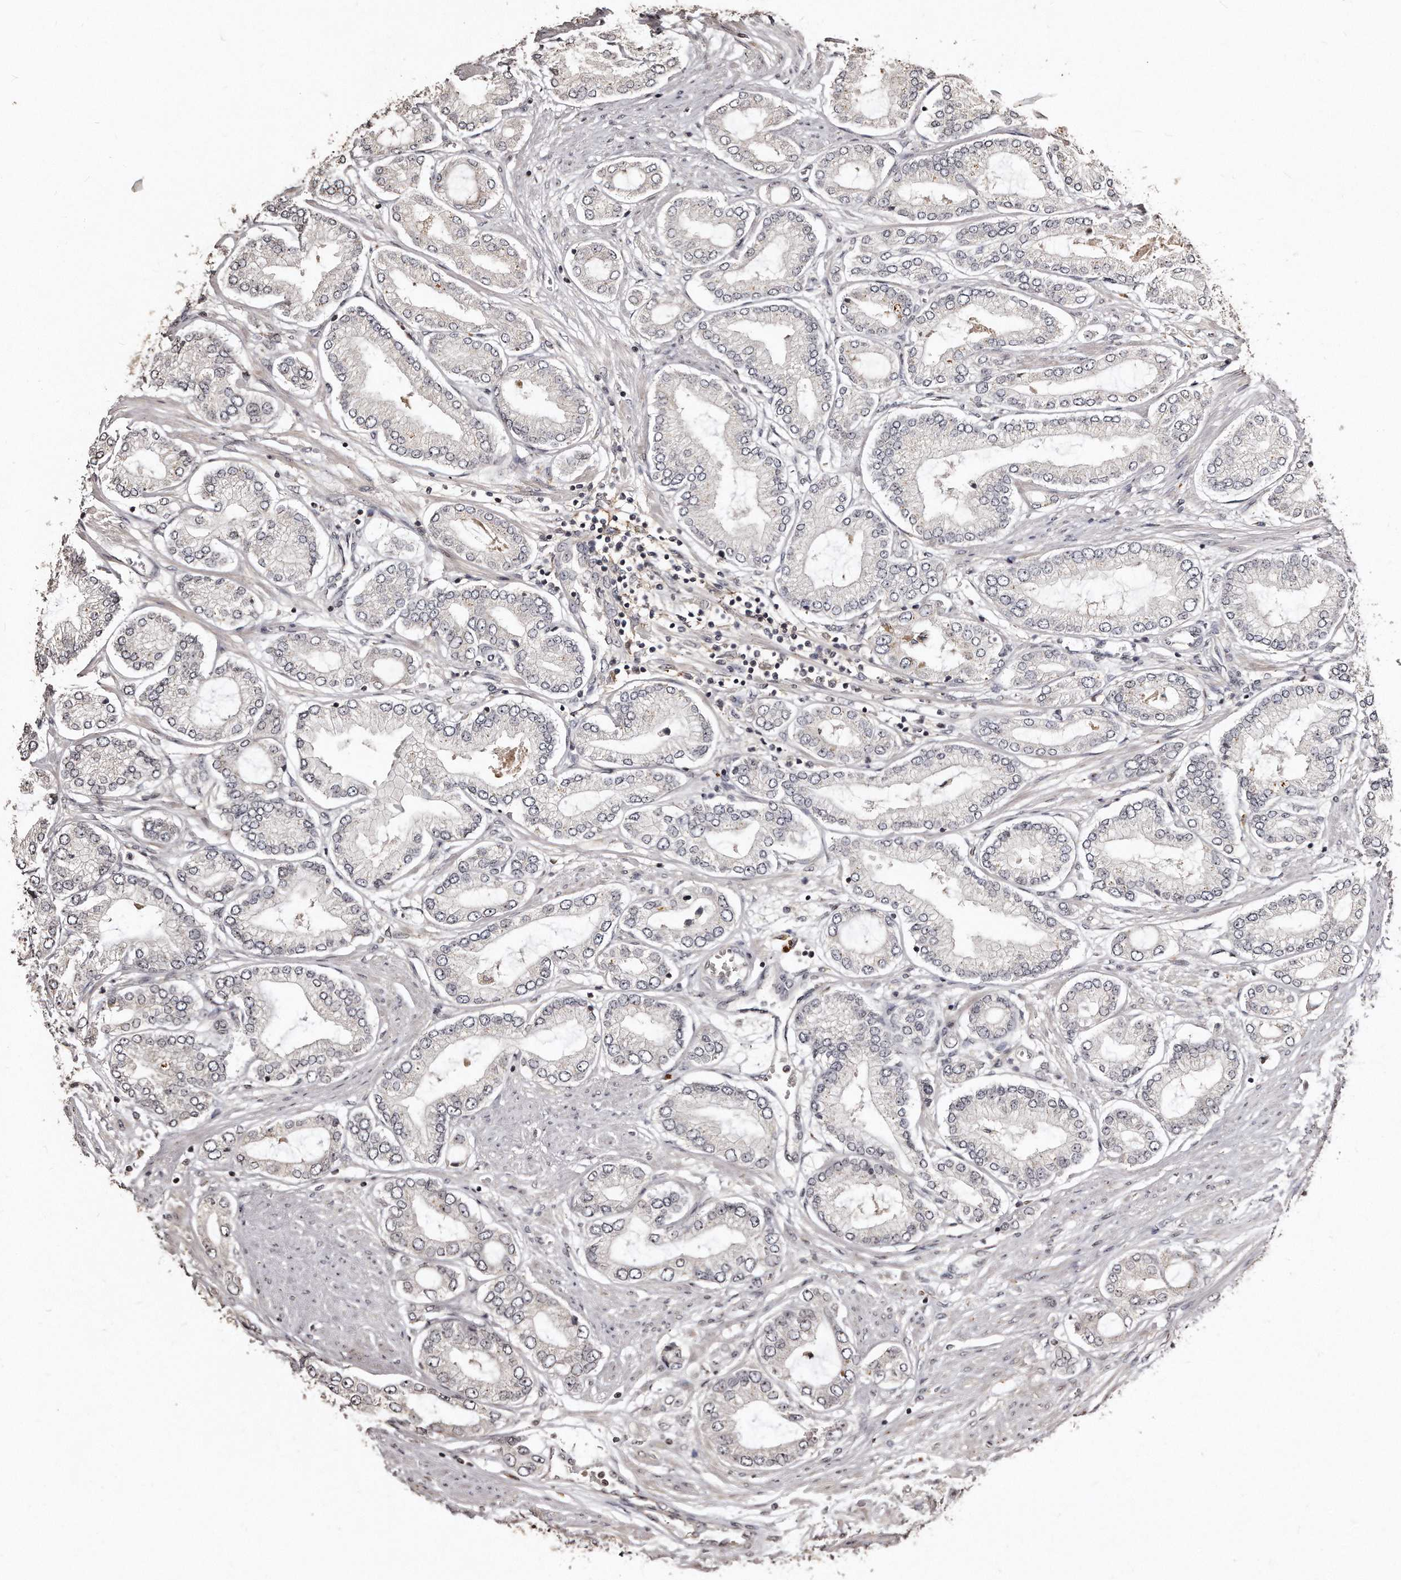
{"staining": {"intensity": "negative", "quantity": "none", "location": "none"}, "tissue": "prostate cancer", "cell_type": "Tumor cells", "image_type": "cancer", "snomed": [{"axis": "morphology", "description": "Adenocarcinoma, Low grade"}, {"axis": "topography", "description": "Prostate"}], "caption": "Immunohistochemistry (IHC) of prostate cancer demonstrates no staining in tumor cells.", "gene": "TSHR", "patient": {"sex": "male", "age": 63}}